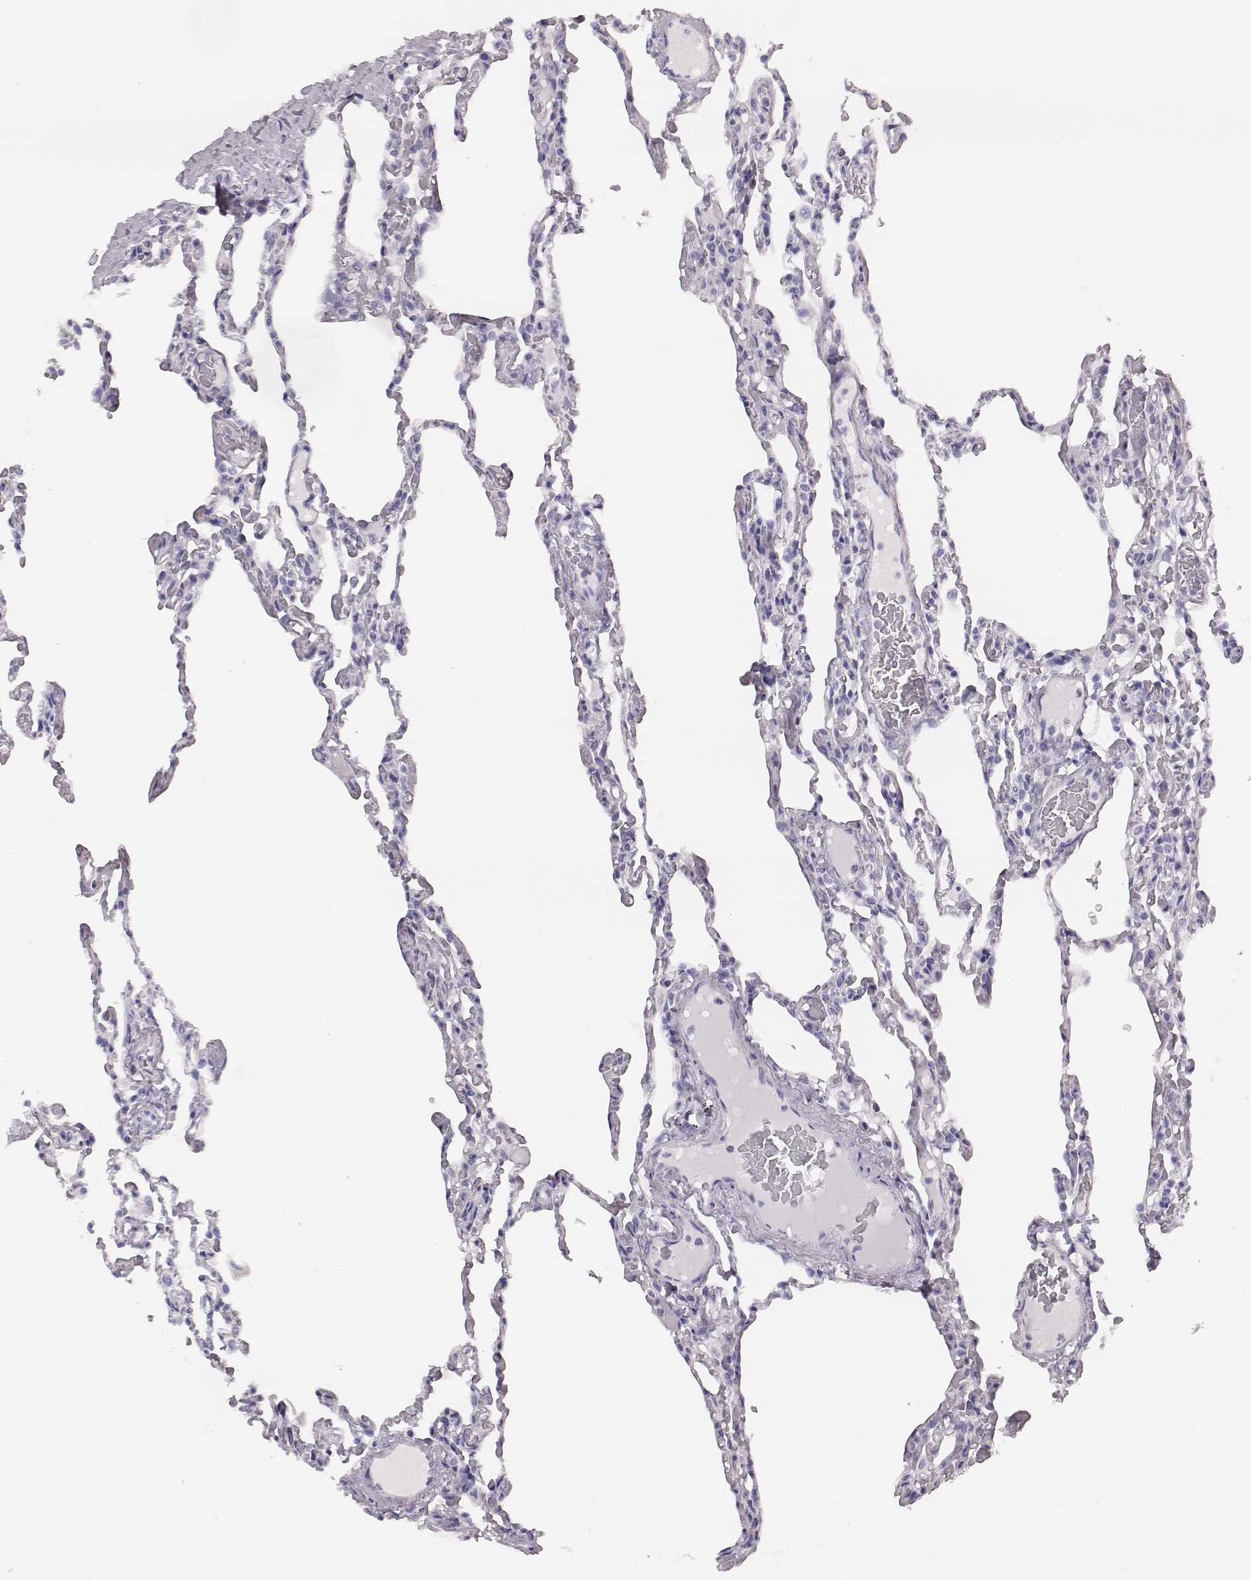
{"staining": {"intensity": "negative", "quantity": "none", "location": "none"}, "tissue": "lung", "cell_type": "Alveolar cells", "image_type": "normal", "snomed": [{"axis": "morphology", "description": "Normal tissue, NOS"}, {"axis": "topography", "description": "Lung"}], "caption": "Photomicrograph shows no significant protein positivity in alveolar cells of unremarkable lung.", "gene": "ENSG00000290147", "patient": {"sex": "female", "age": 43}}